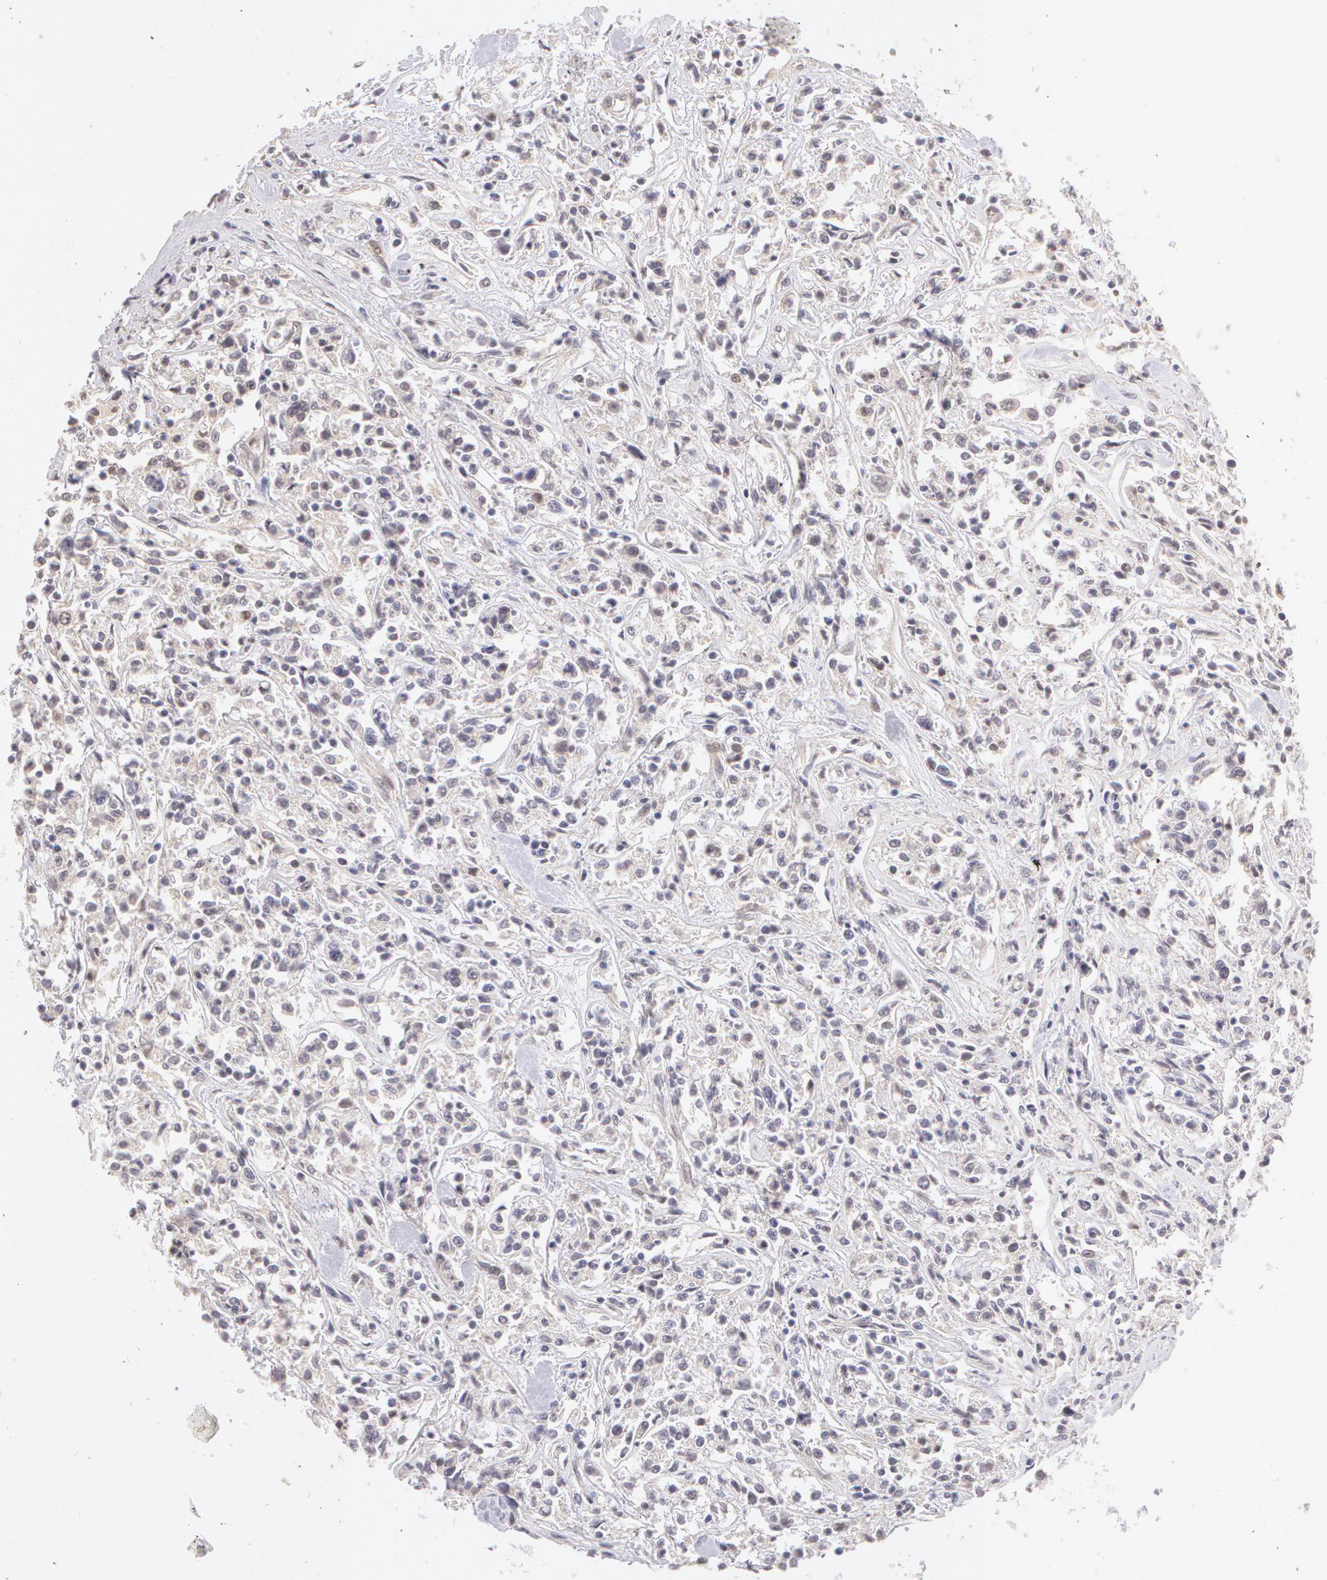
{"staining": {"intensity": "negative", "quantity": "none", "location": "none"}, "tissue": "lymphoma", "cell_type": "Tumor cells", "image_type": "cancer", "snomed": [{"axis": "morphology", "description": "Malignant lymphoma, non-Hodgkin's type, Low grade"}, {"axis": "topography", "description": "Small intestine"}], "caption": "This histopathology image is of malignant lymphoma, non-Hodgkin's type (low-grade) stained with immunohistochemistry (IHC) to label a protein in brown with the nuclei are counter-stained blue. There is no expression in tumor cells.", "gene": "ZNF597", "patient": {"sex": "female", "age": 59}}